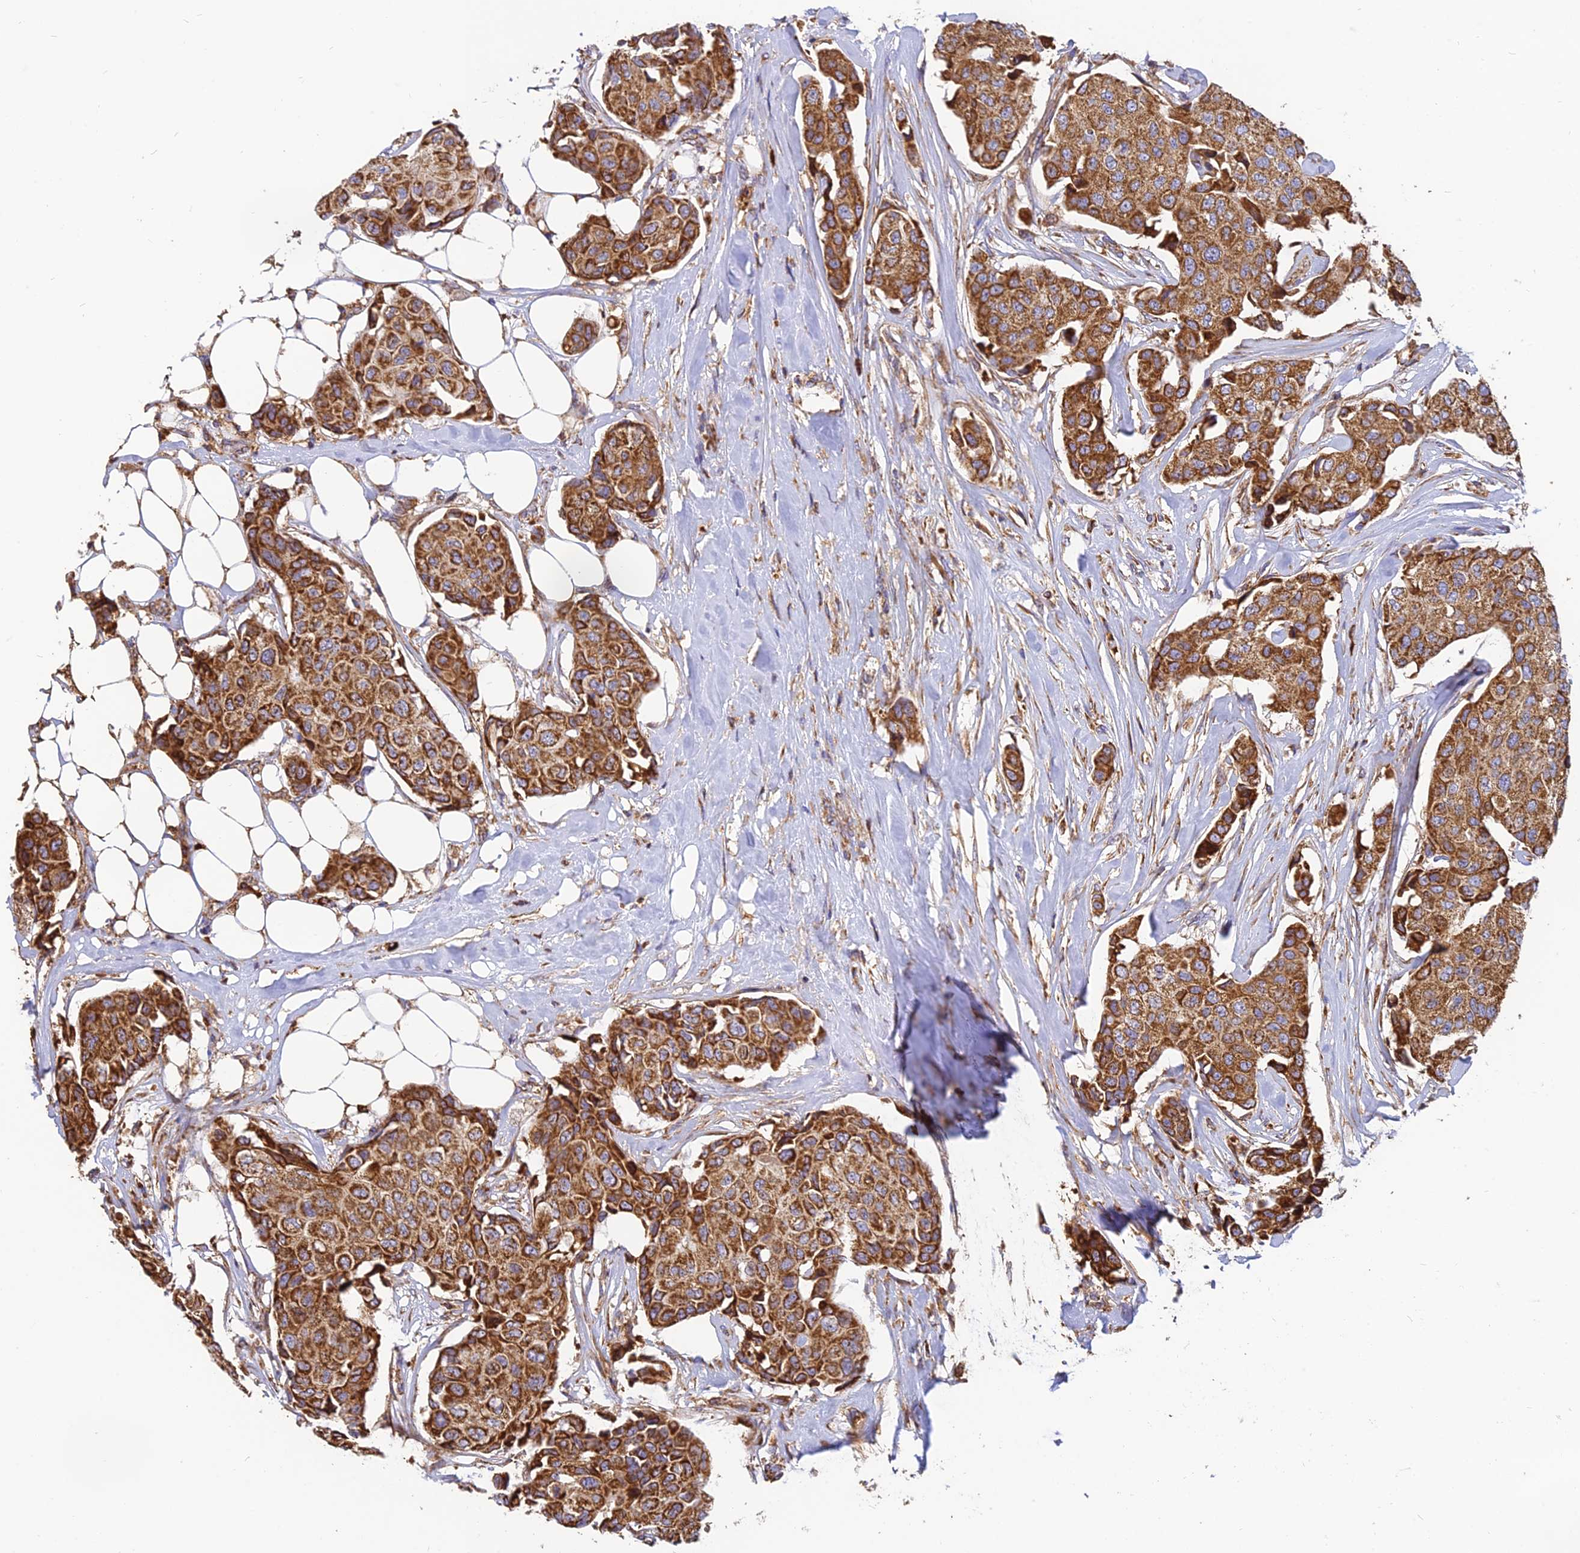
{"staining": {"intensity": "strong", "quantity": ">75%", "location": "cytoplasmic/membranous"}, "tissue": "breast cancer", "cell_type": "Tumor cells", "image_type": "cancer", "snomed": [{"axis": "morphology", "description": "Duct carcinoma"}, {"axis": "topography", "description": "Breast"}], "caption": "Immunohistochemical staining of human breast cancer (intraductal carcinoma) exhibits high levels of strong cytoplasmic/membranous protein positivity in approximately >75% of tumor cells. (DAB = brown stain, brightfield microscopy at high magnification).", "gene": "THUMPD2", "patient": {"sex": "female", "age": 80}}